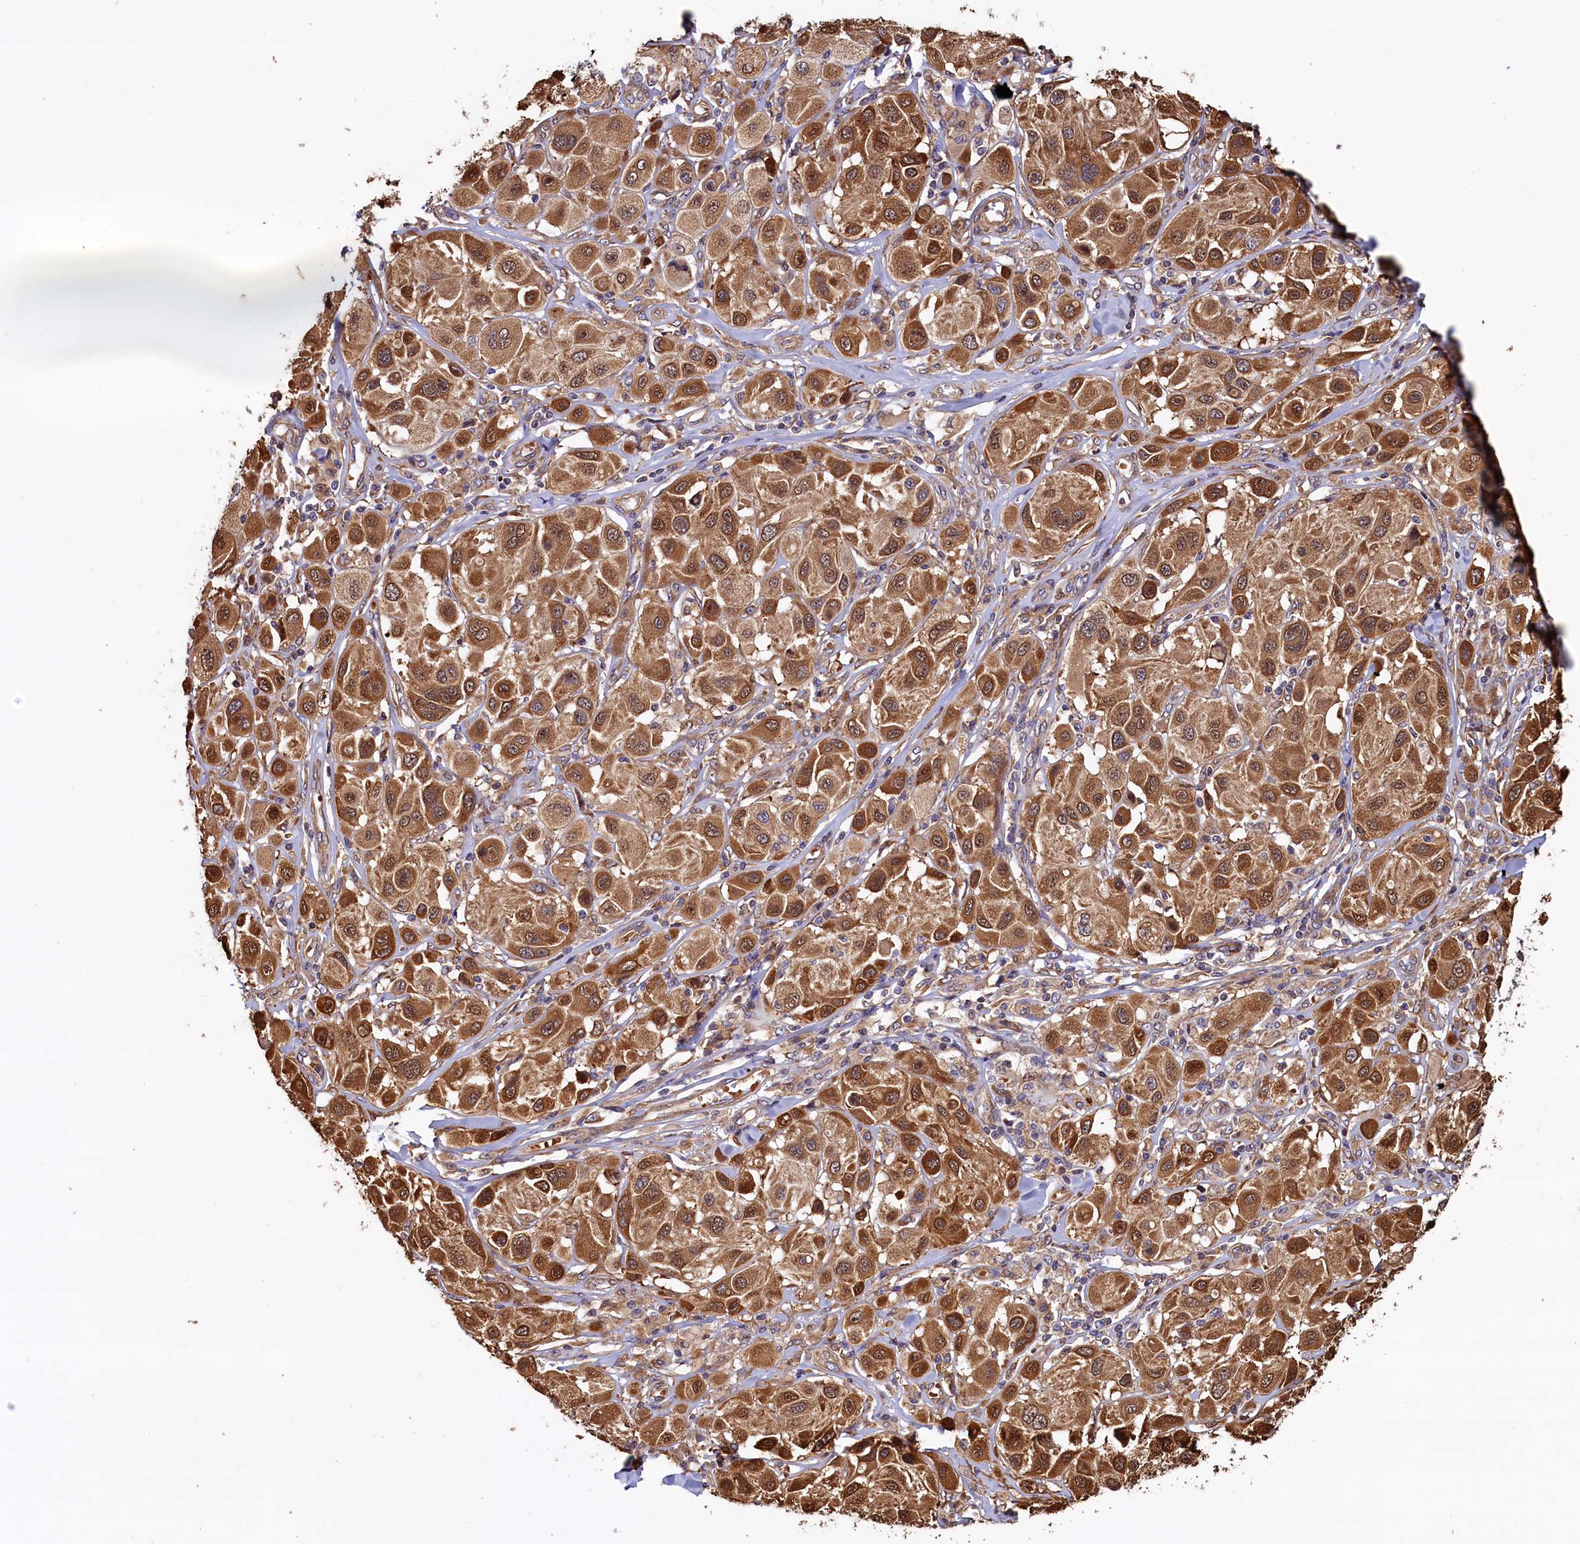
{"staining": {"intensity": "moderate", "quantity": ">75%", "location": "cytoplasmic/membranous,nuclear"}, "tissue": "melanoma", "cell_type": "Tumor cells", "image_type": "cancer", "snomed": [{"axis": "morphology", "description": "Malignant melanoma, Metastatic site"}, {"axis": "topography", "description": "Skin"}], "caption": "Brown immunohistochemical staining in malignant melanoma (metastatic site) reveals moderate cytoplasmic/membranous and nuclear staining in approximately >75% of tumor cells.", "gene": "ATXN2L", "patient": {"sex": "male", "age": 41}}